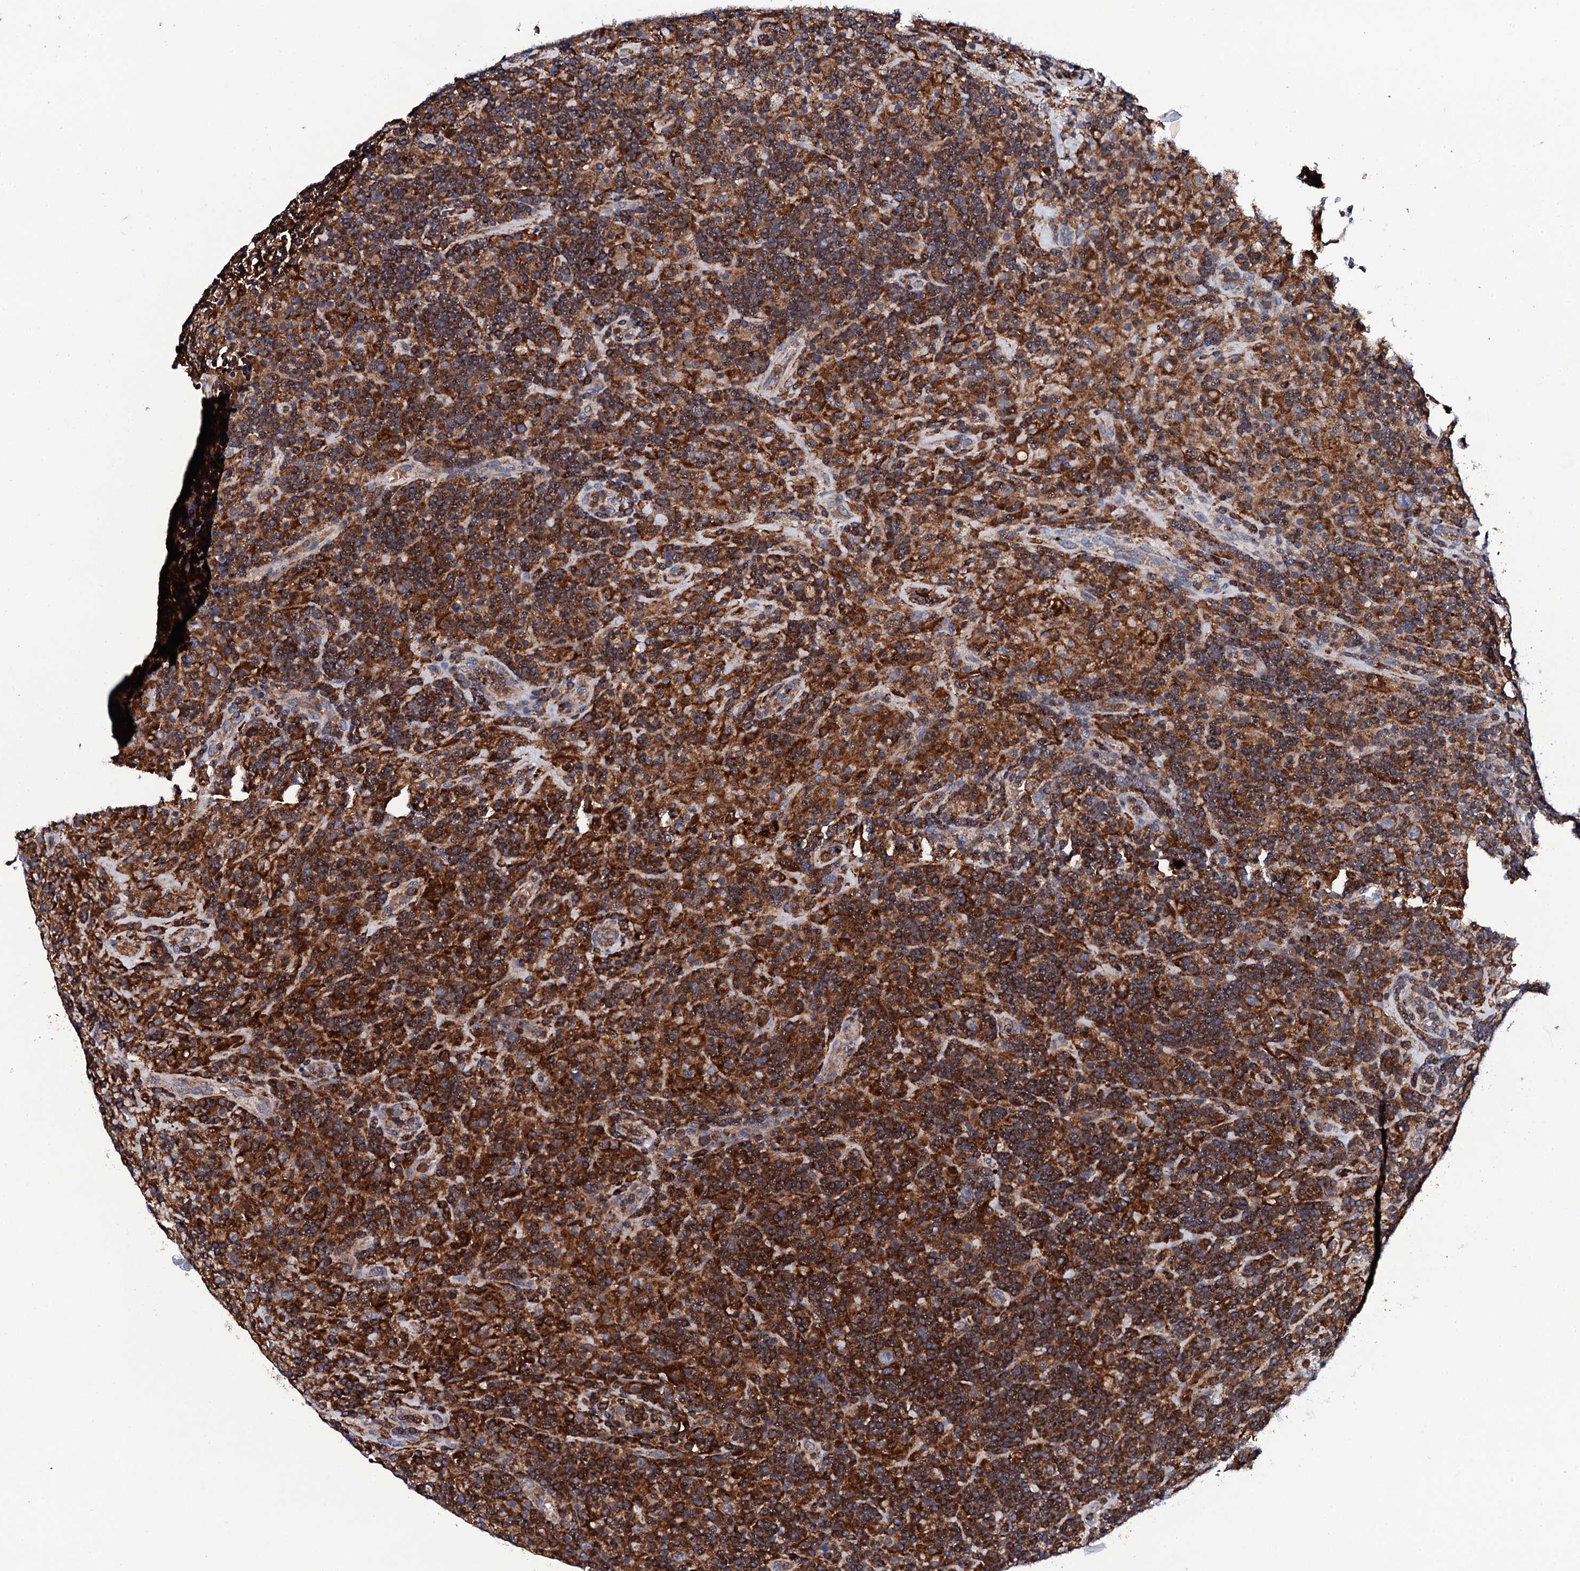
{"staining": {"intensity": "strong", "quantity": ">75%", "location": "cytoplasmic/membranous"}, "tissue": "lymphoma", "cell_type": "Tumor cells", "image_type": "cancer", "snomed": [{"axis": "morphology", "description": "Hodgkin's disease, NOS"}, {"axis": "topography", "description": "Lymph node"}], "caption": "This micrograph shows immunohistochemistry staining of lymphoma, with high strong cytoplasmic/membranous positivity in about >75% of tumor cells.", "gene": "COG4", "patient": {"sex": "male", "age": 70}}